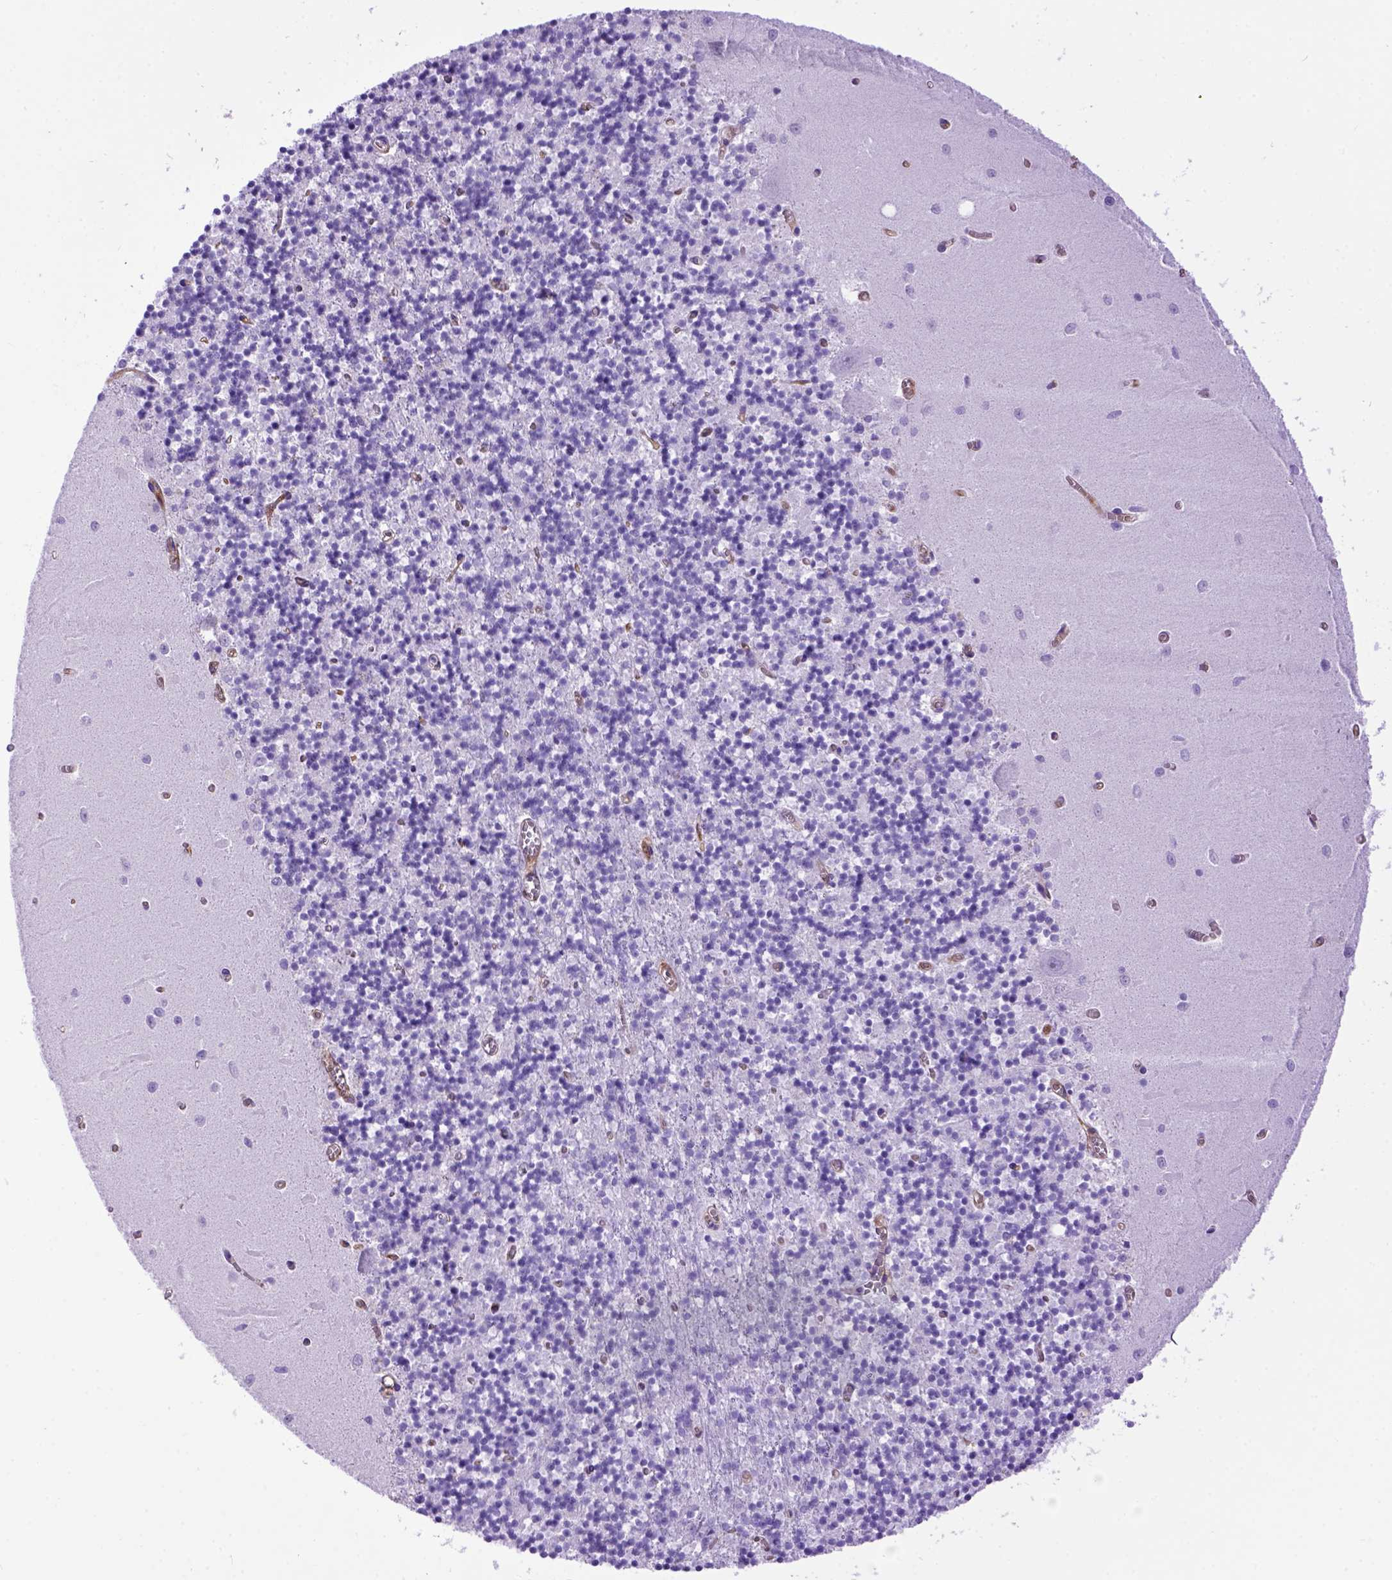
{"staining": {"intensity": "negative", "quantity": "none", "location": "none"}, "tissue": "cerebellum", "cell_type": "Cells in granular layer", "image_type": "normal", "snomed": [{"axis": "morphology", "description": "Normal tissue, NOS"}, {"axis": "topography", "description": "Cerebellum"}], "caption": "Immunohistochemical staining of unremarkable human cerebellum reveals no significant positivity in cells in granular layer. (Immunohistochemistry (ihc), brightfield microscopy, high magnification).", "gene": "ENG", "patient": {"sex": "female", "age": 64}}